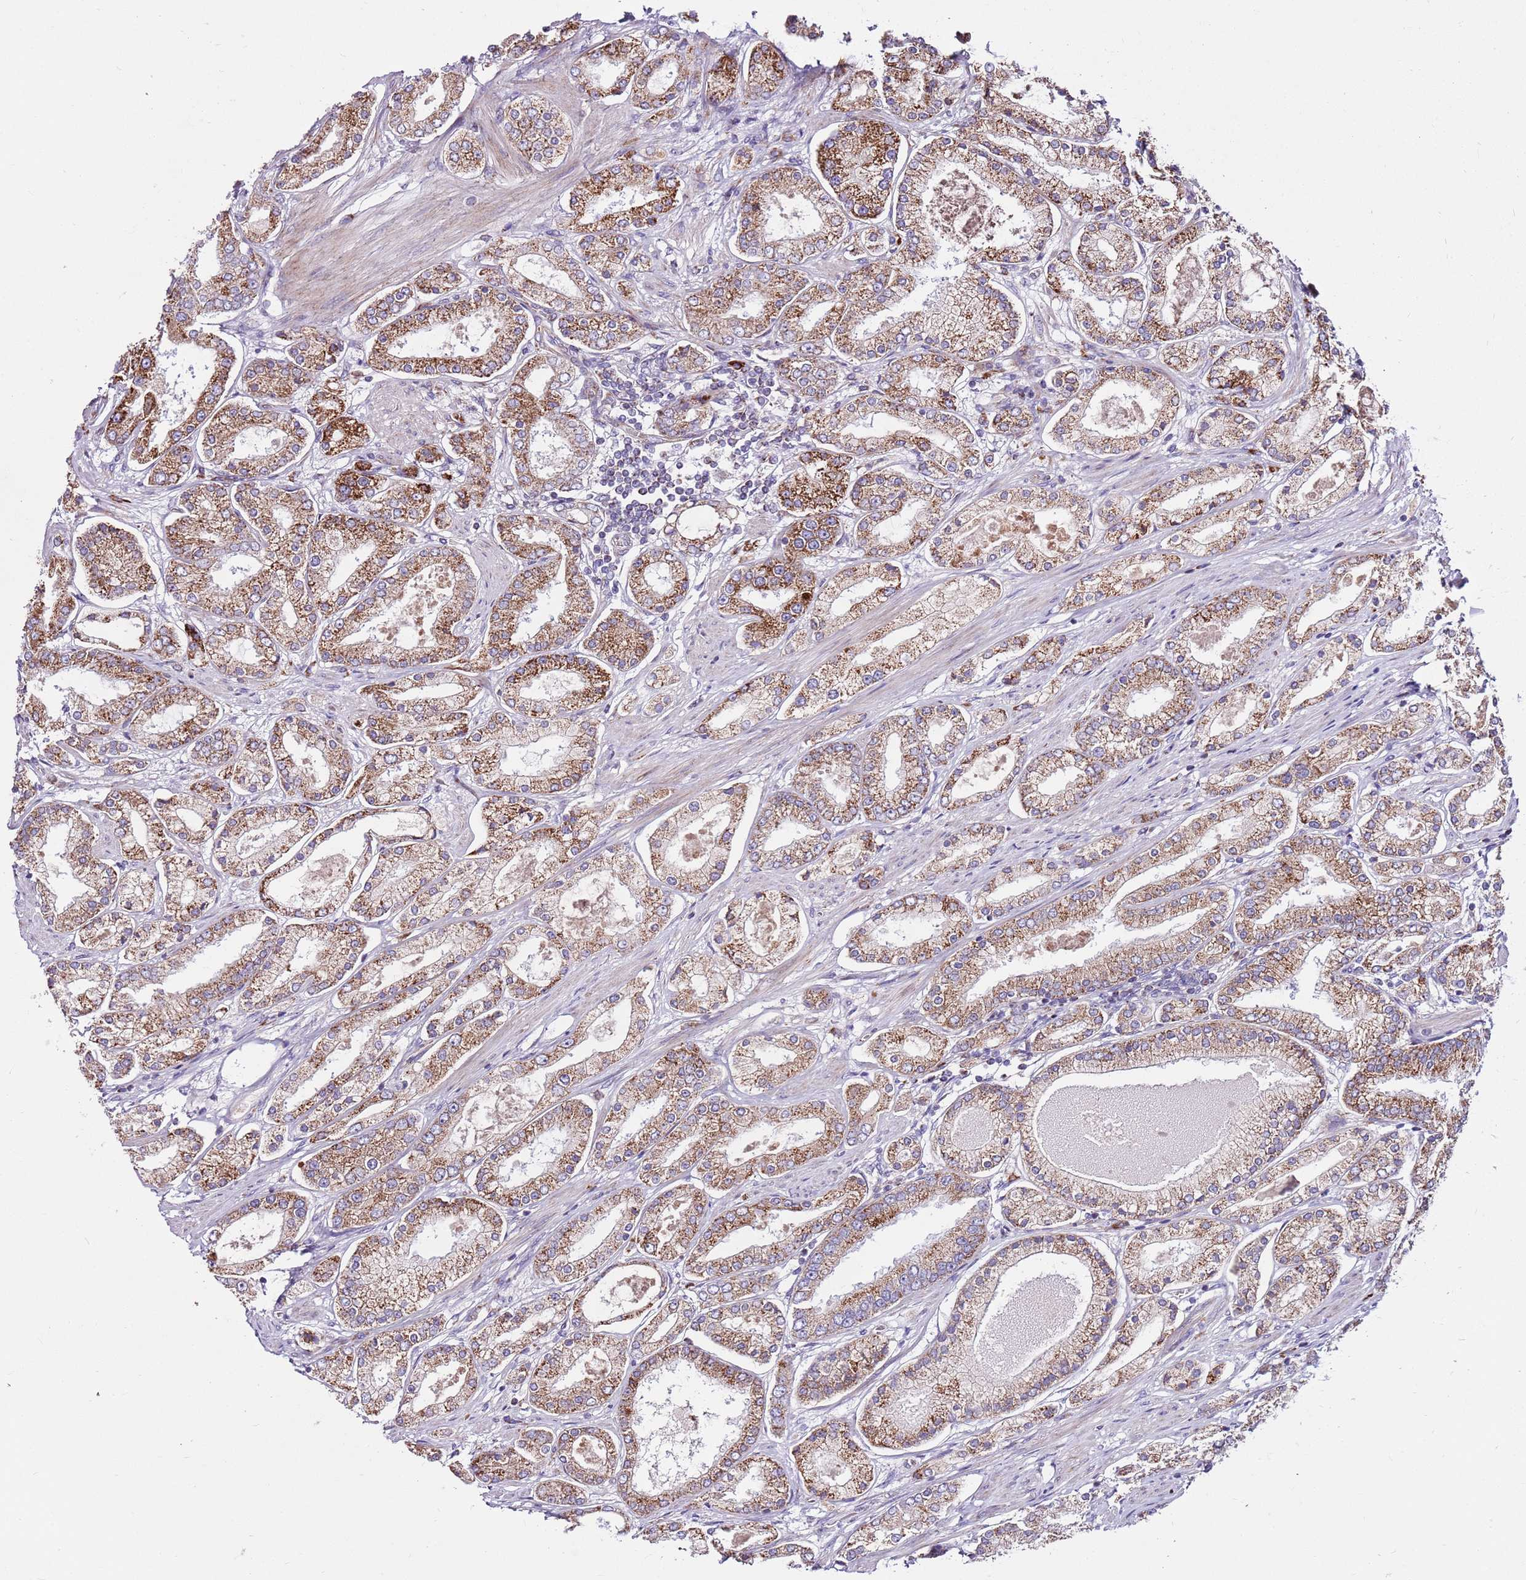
{"staining": {"intensity": "moderate", "quantity": ">75%", "location": "cytoplasmic/membranous"}, "tissue": "prostate cancer", "cell_type": "Tumor cells", "image_type": "cancer", "snomed": [{"axis": "morphology", "description": "Adenocarcinoma, High grade"}, {"axis": "topography", "description": "Prostate"}], "caption": "Human prostate cancer (high-grade adenocarcinoma) stained for a protein (brown) shows moderate cytoplasmic/membranous positive expression in about >75% of tumor cells.", "gene": "HECTD4", "patient": {"sex": "male", "age": 69}}